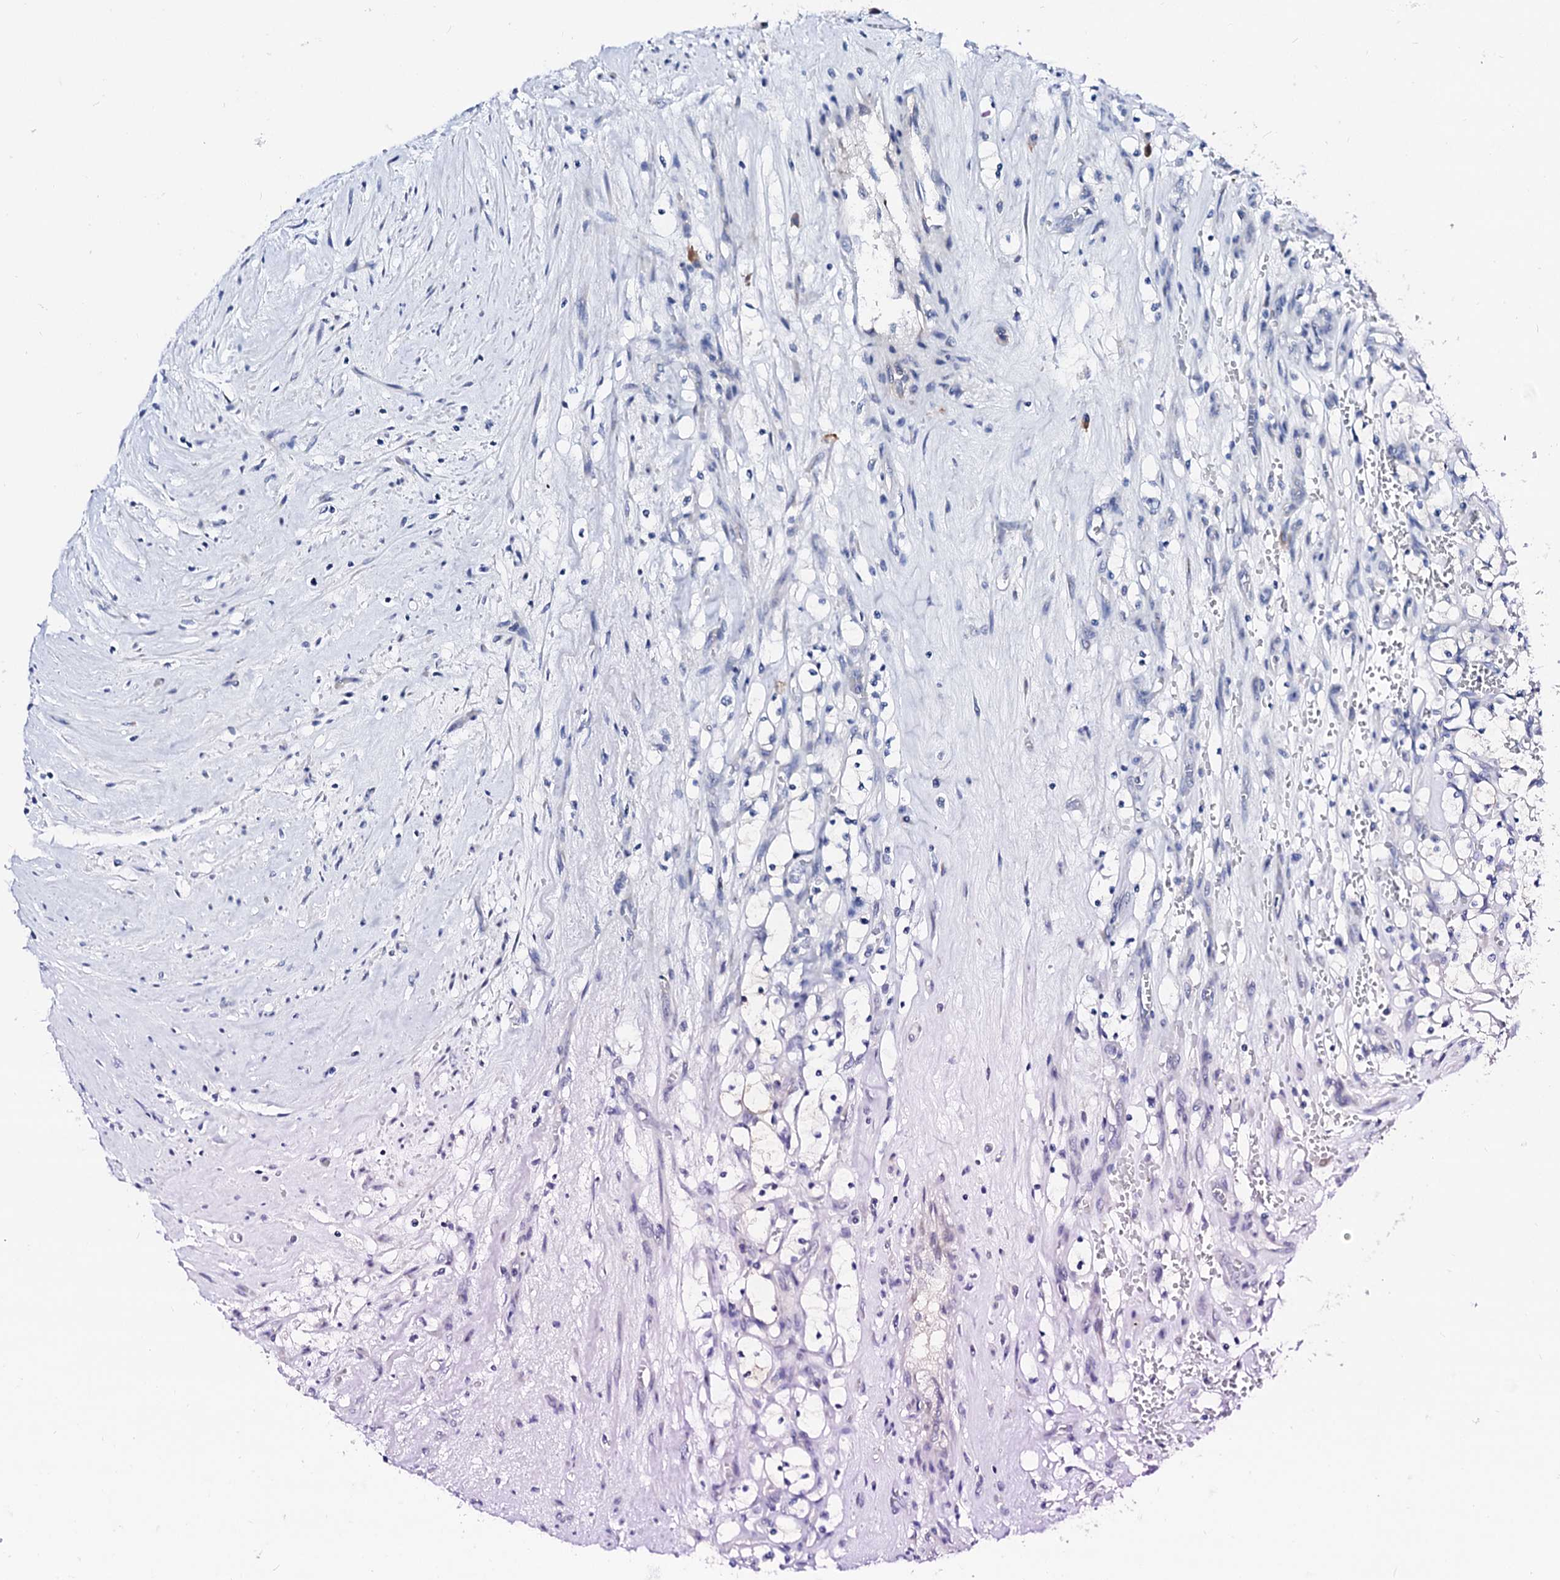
{"staining": {"intensity": "negative", "quantity": "none", "location": "none"}, "tissue": "renal cancer", "cell_type": "Tumor cells", "image_type": "cancer", "snomed": [{"axis": "morphology", "description": "Adenocarcinoma, NOS"}, {"axis": "topography", "description": "Kidney"}], "caption": "An IHC photomicrograph of renal adenocarcinoma is shown. There is no staining in tumor cells of renal adenocarcinoma.", "gene": "BTBD16", "patient": {"sex": "female", "age": 69}}